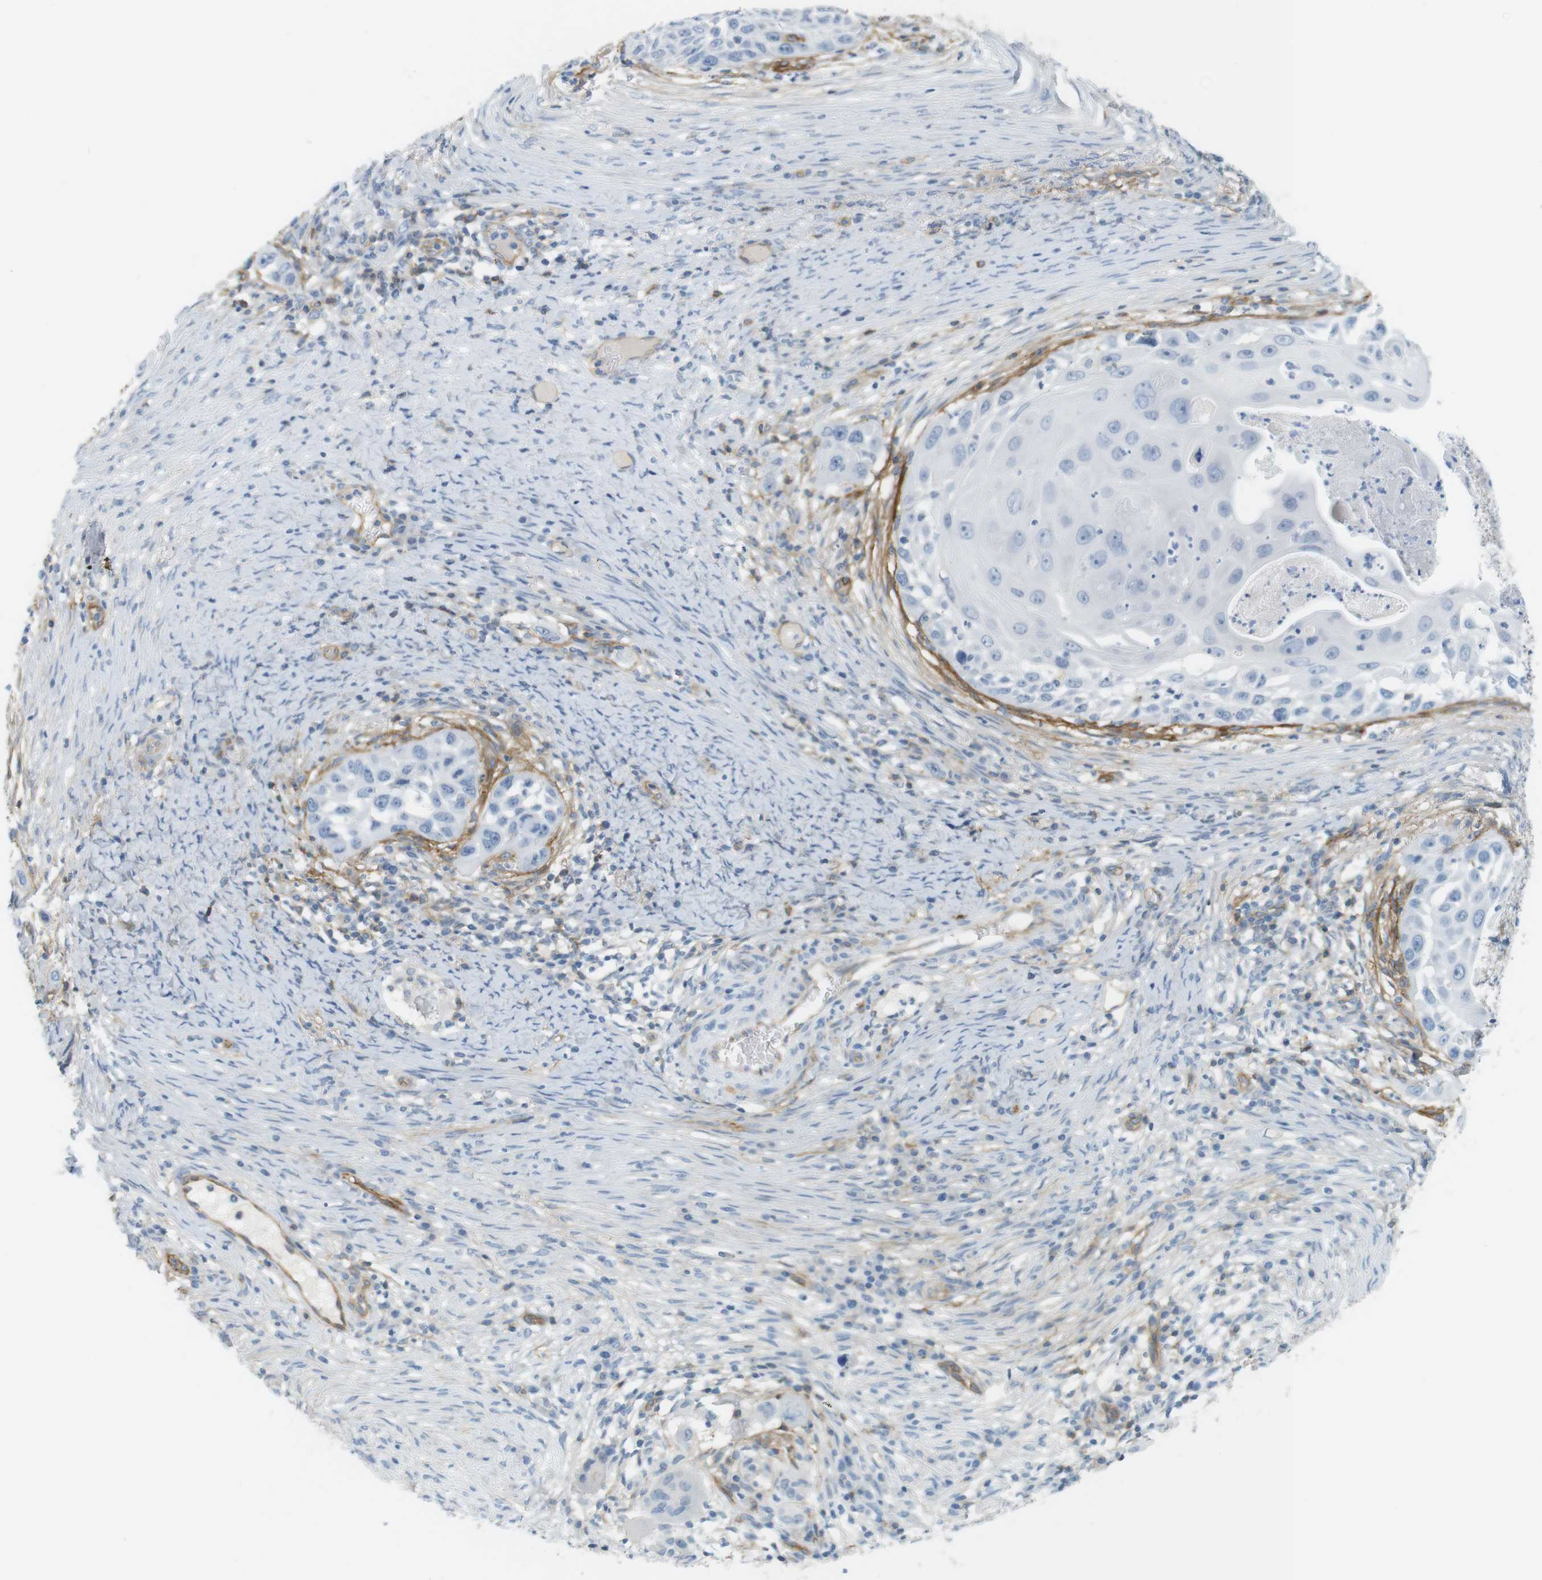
{"staining": {"intensity": "negative", "quantity": "none", "location": "none"}, "tissue": "skin cancer", "cell_type": "Tumor cells", "image_type": "cancer", "snomed": [{"axis": "morphology", "description": "Squamous cell carcinoma, NOS"}, {"axis": "topography", "description": "Skin"}], "caption": "High power microscopy histopathology image of an IHC micrograph of skin cancer (squamous cell carcinoma), revealing no significant positivity in tumor cells.", "gene": "F2R", "patient": {"sex": "female", "age": 44}}